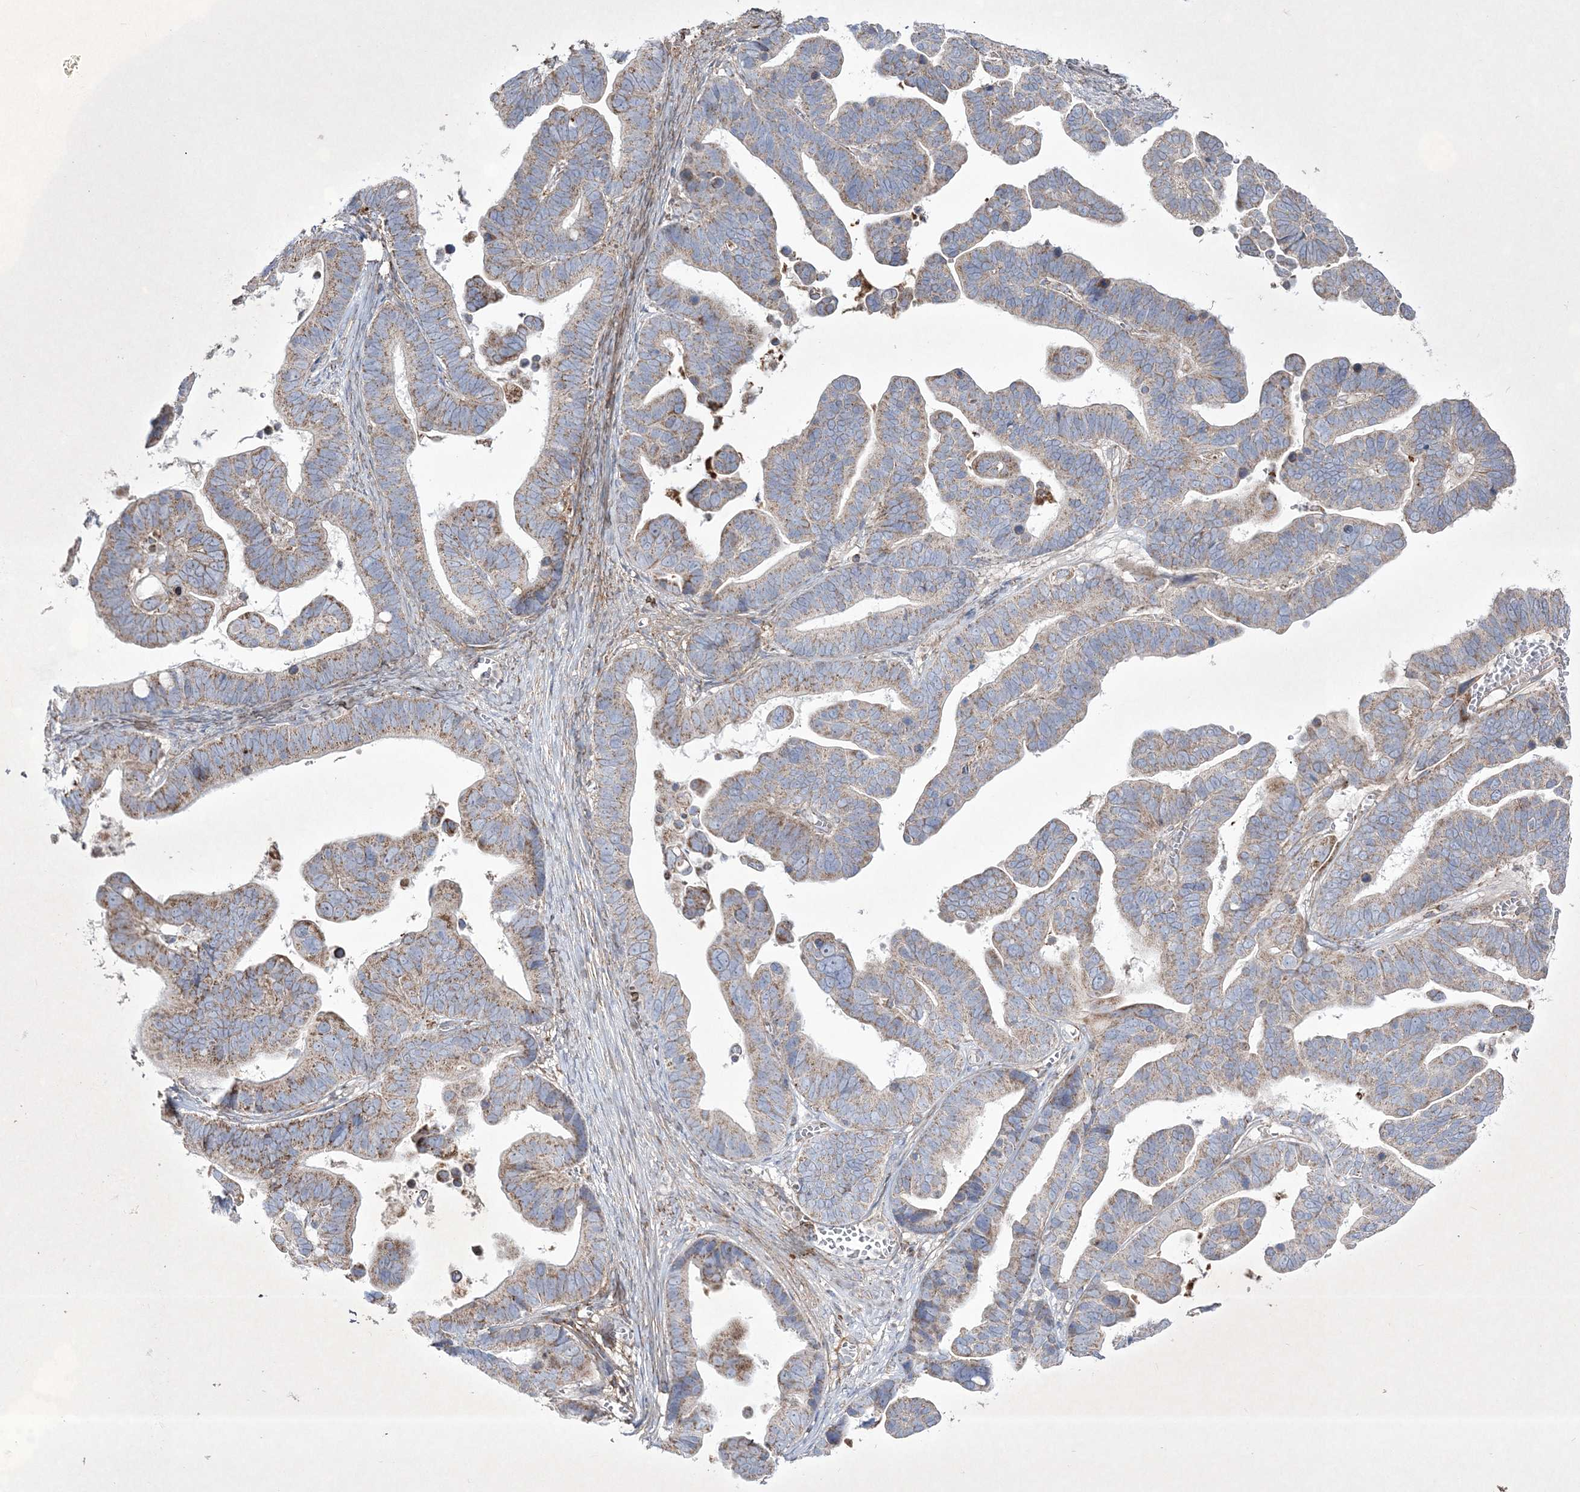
{"staining": {"intensity": "weak", "quantity": "25%-75%", "location": "cytoplasmic/membranous"}, "tissue": "ovarian cancer", "cell_type": "Tumor cells", "image_type": "cancer", "snomed": [{"axis": "morphology", "description": "Cystadenocarcinoma, serous, NOS"}, {"axis": "topography", "description": "Ovary"}], "caption": "IHC photomicrograph of ovarian cancer (serous cystadenocarcinoma) stained for a protein (brown), which demonstrates low levels of weak cytoplasmic/membranous expression in approximately 25%-75% of tumor cells.", "gene": "RICTOR", "patient": {"sex": "female", "age": 56}}